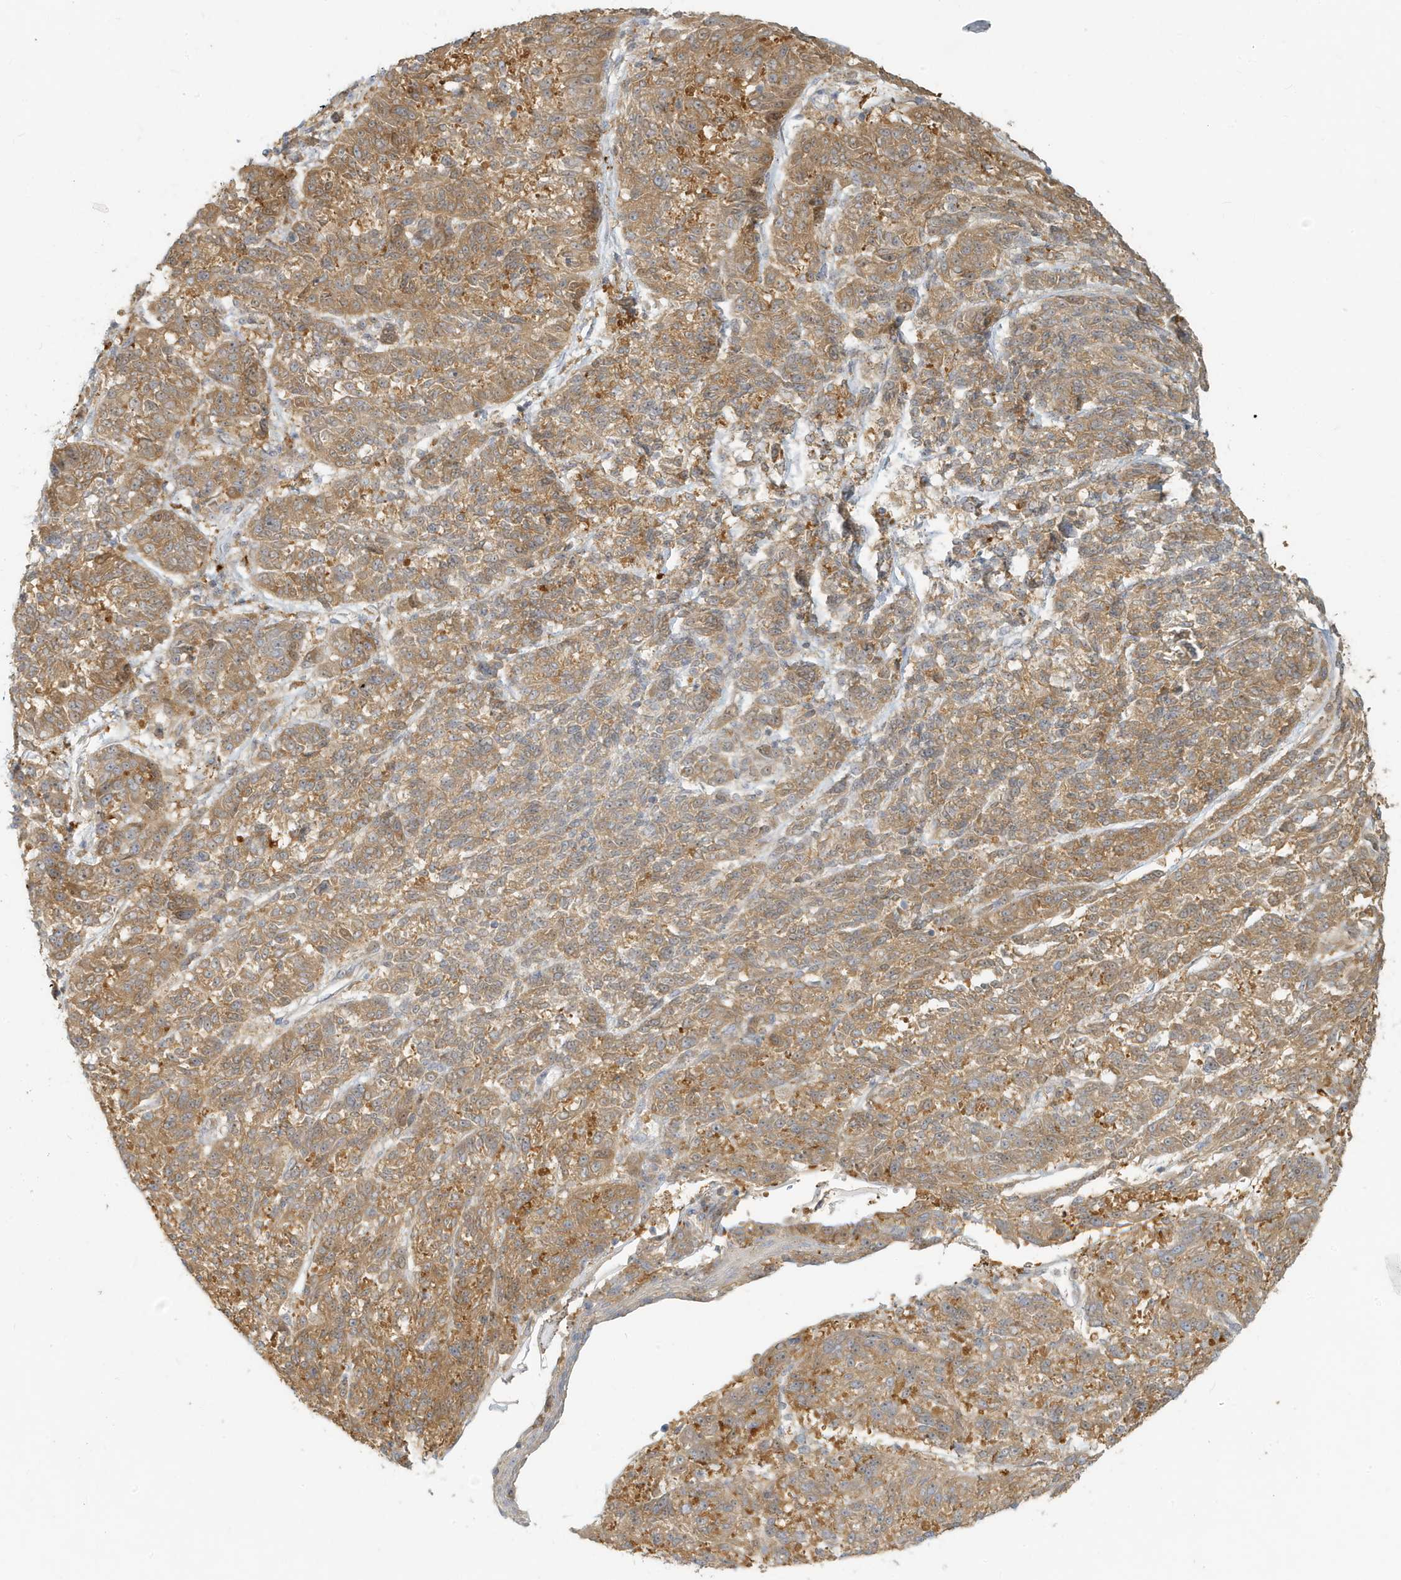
{"staining": {"intensity": "moderate", "quantity": ">75%", "location": "cytoplasmic/membranous"}, "tissue": "melanoma", "cell_type": "Tumor cells", "image_type": "cancer", "snomed": [{"axis": "morphology", "description": "Malignant melanoma, NOS"}, {"axis": "topography", "description": "Skin"}], "caption": "Immunohistochemistry (IHC) of melanoma exhibits medium levels of moderate cytoplasmic/membranous positivity in about >75% of tumor cells.", "gene": "MCOLN1", "patient": {"sex": "male", "age": 53}}